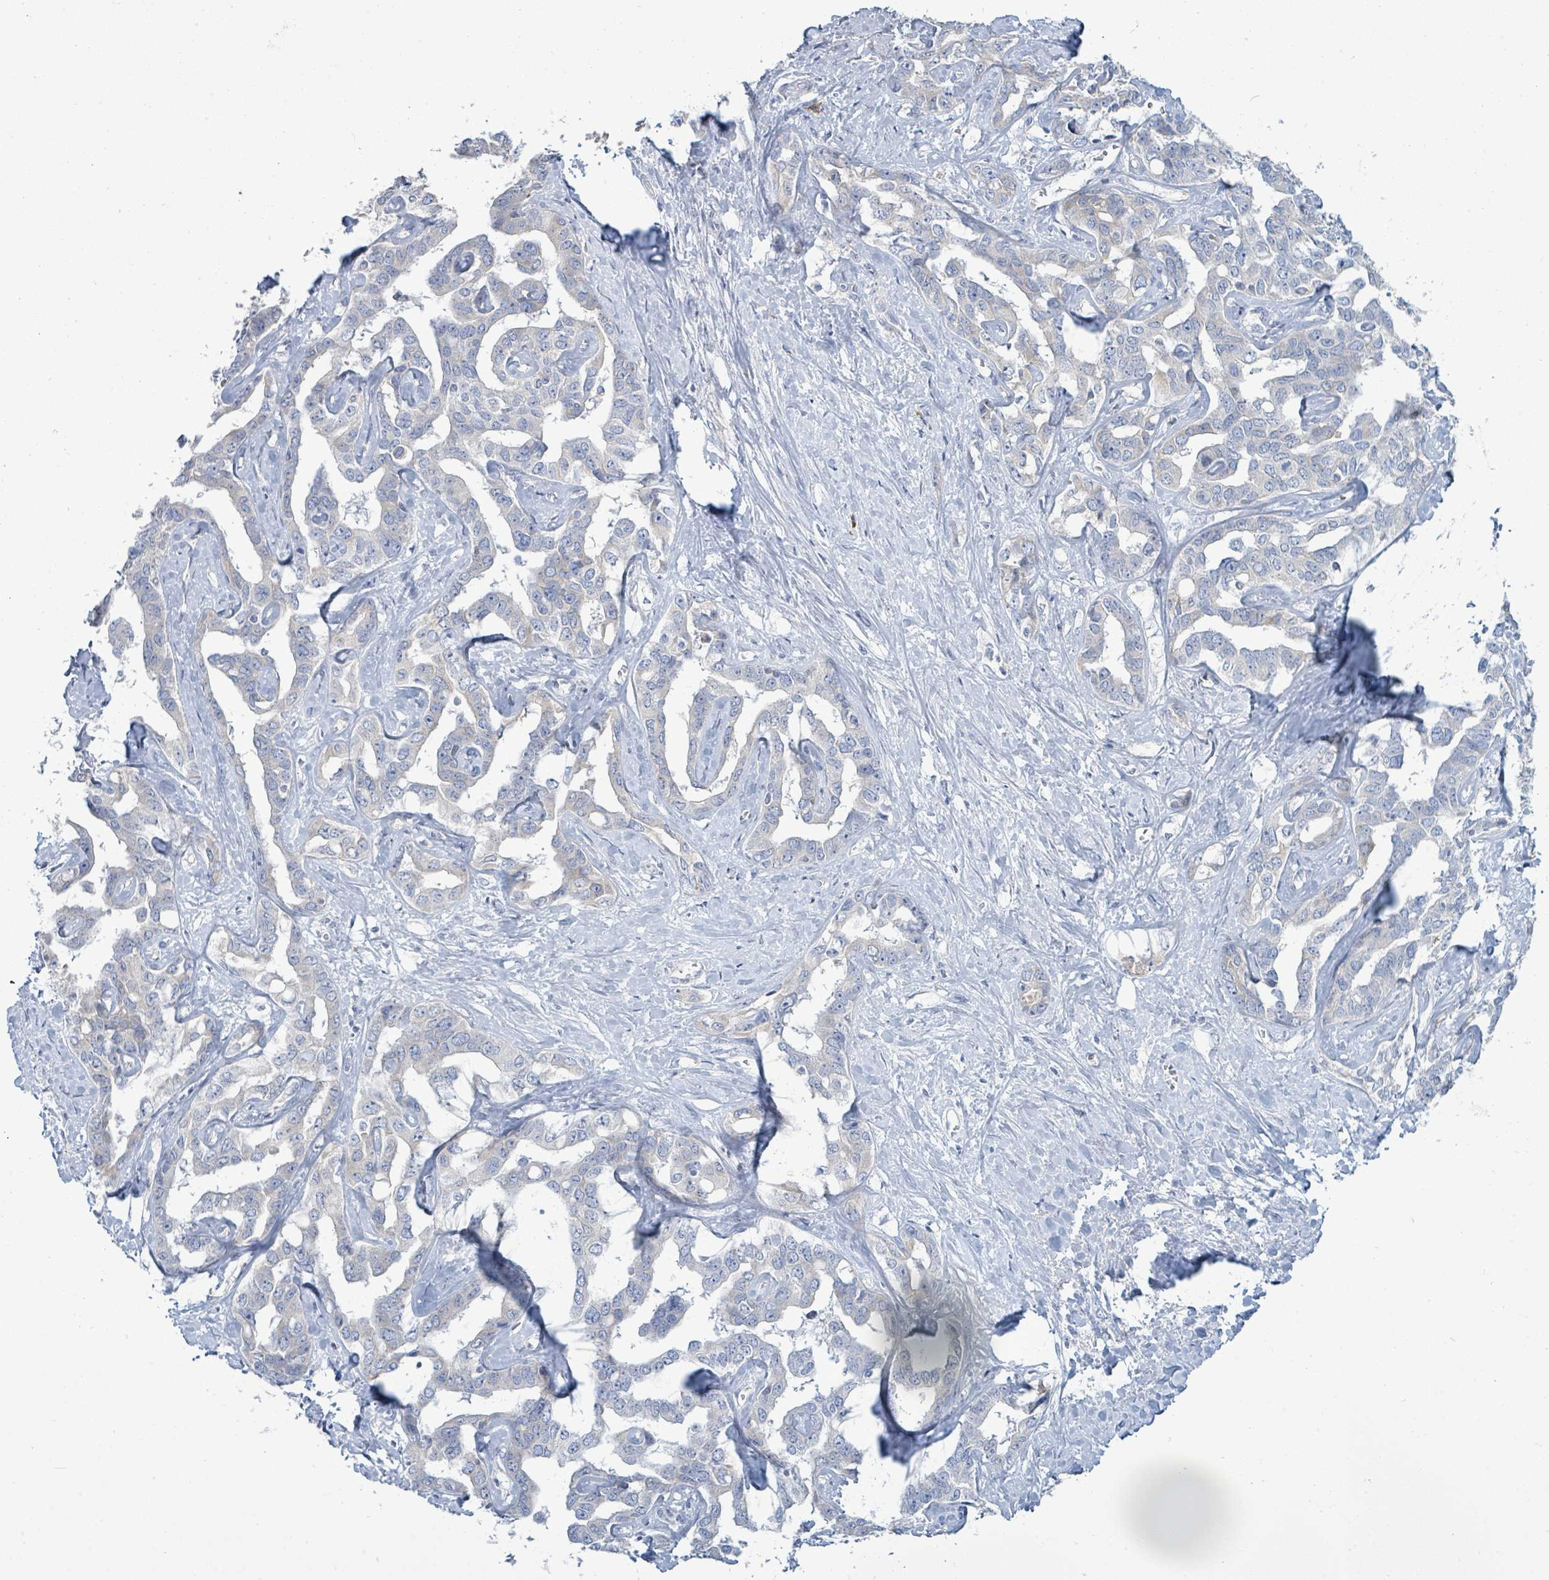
{"staining": {"intensity": "weak", "quantity": "<25%", "location": "cytoplasmic/membranous"}, "tissue": "liver cancer", "cell_type": "Tumor cells", "image_type": "cancer", "snomed": [{"axis": "morphology", "description": "Cholangiocarcinoma"}, {"axis": "topography", "description": "Liver"}], "caption": "High magnification brightfield microscopy of cholangiocarcinoma (liver) stained with DAB (brown) and counterstained with hematoxylin (blue): tumor cells show no significant staining.", "gene": "SIRPB1", "patient": {"sex": "male", "age": 59}}